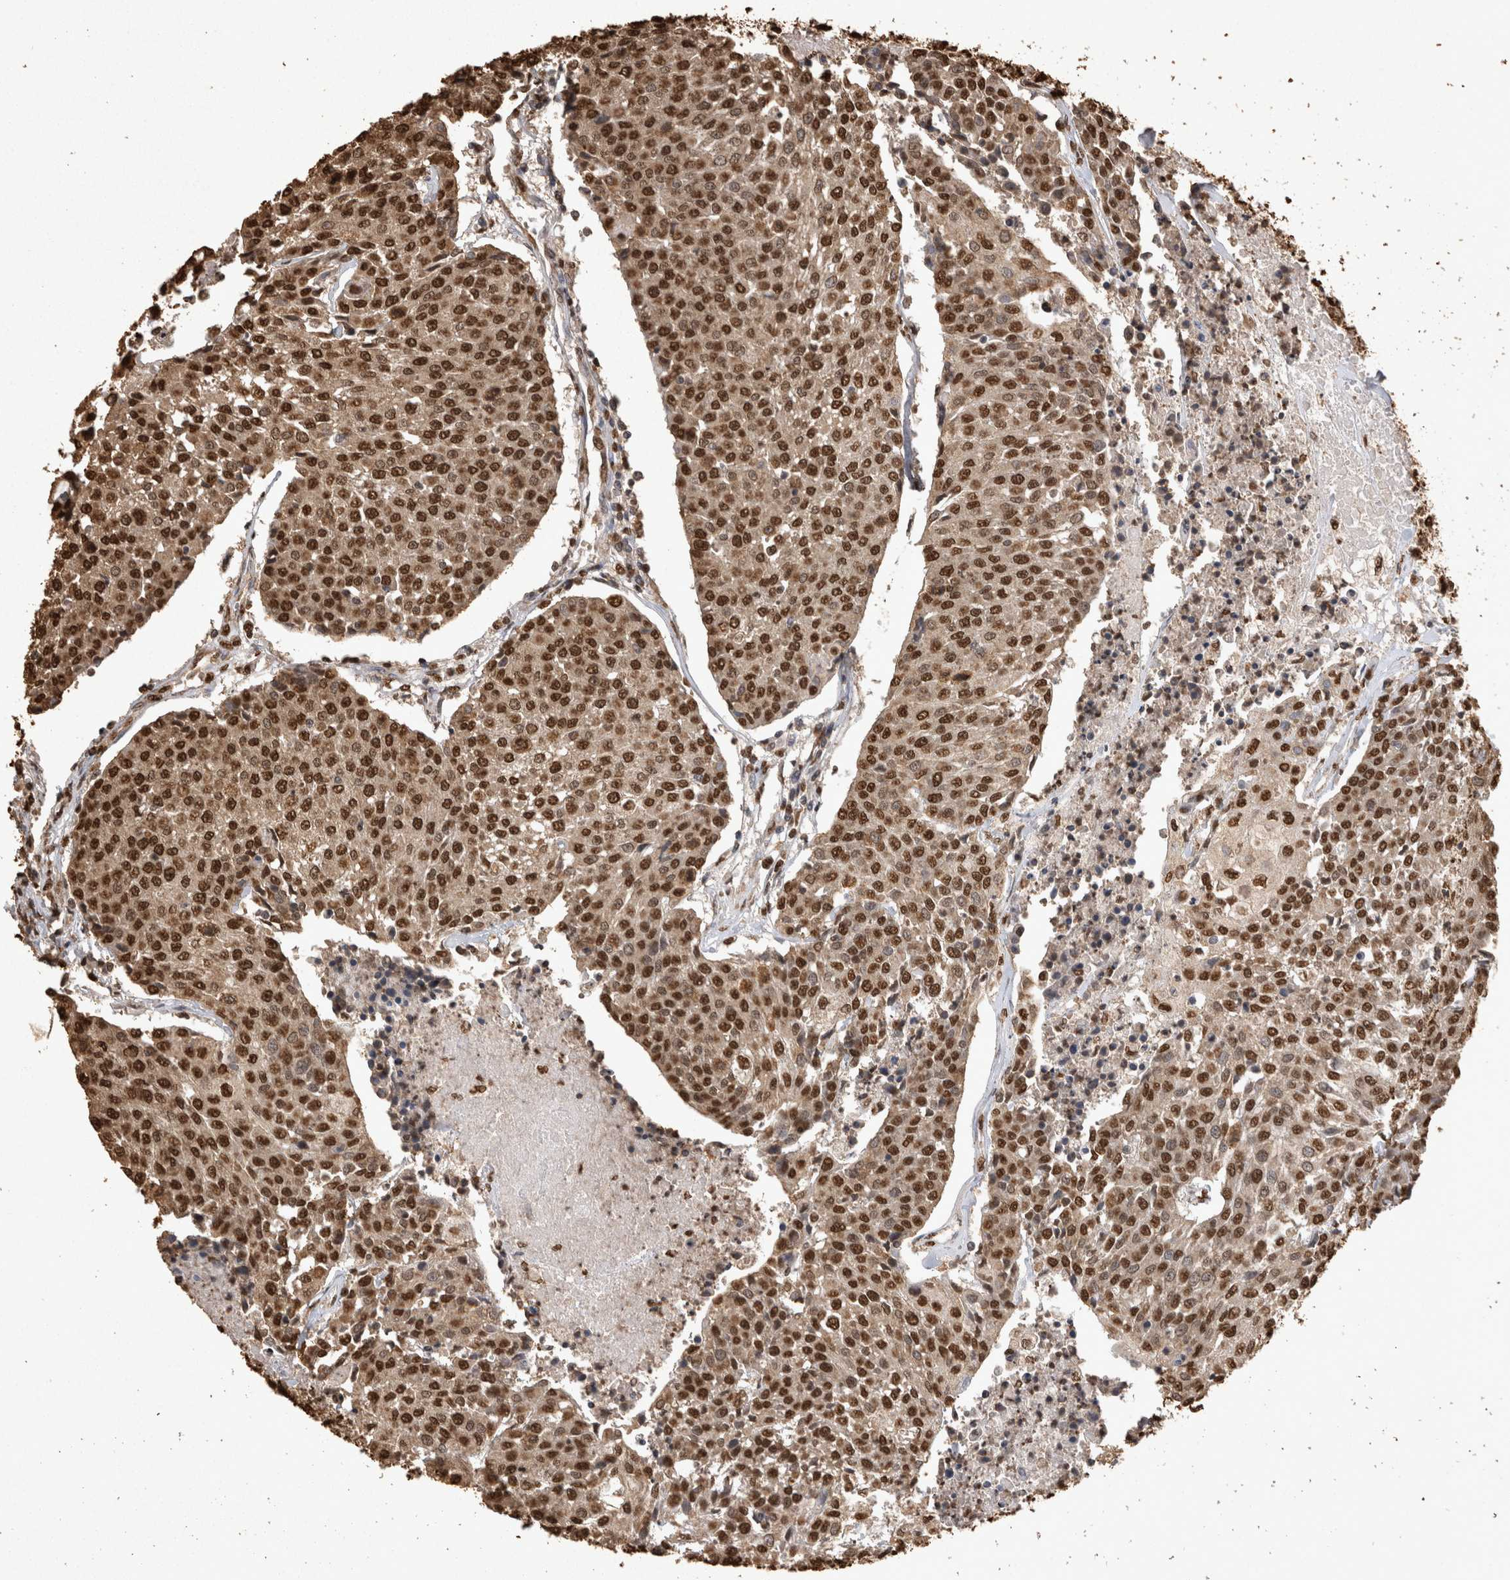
{"staining": {"intensity": "strong", "quantity": ">75%", "location": "nuclear"}, "tissue": "urothelial cancer", "cell_type": "Tumor cells", "image_type": "cancer", "snomed": [{"axis": "morphology", "description": "Urothelial carcinoma, High grade"}, {"axis": "topography", "description": "Urinary bladder"}], "caption": "Strong nuclear protein expression is appreciated in about >75% of tumor cells in urothelial cancer.", "gene": "OAS2", "patient": {"sex": "female", "age": 85}}